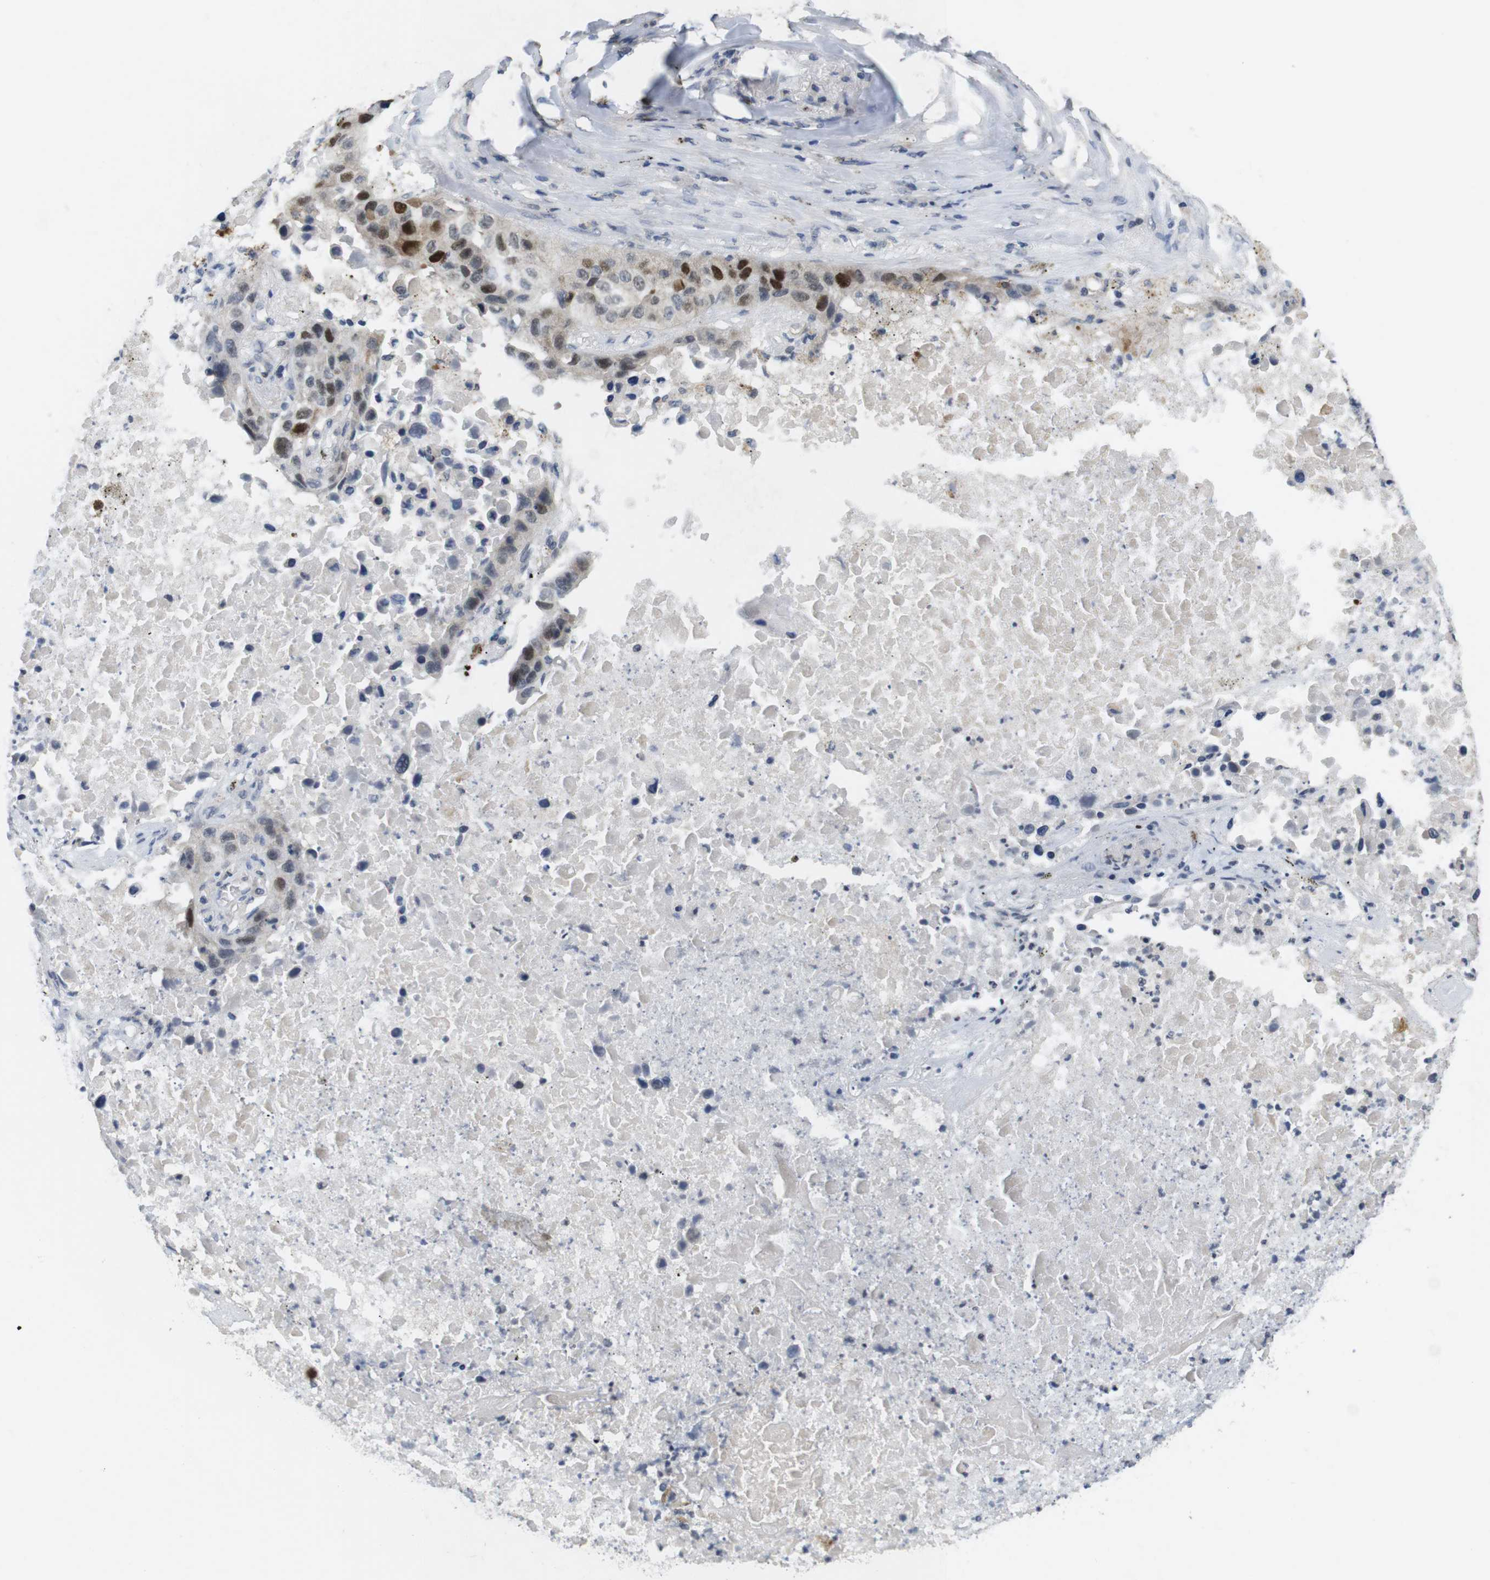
{"staining": {"intensity": "strong", "quantity": "25%-75%", "location": "nuclear"}, "tissue": "lung cancer", "cell_type": "Tumor cells", "image_type": "cancer", "snomed": [{"axis": "morphology", "description": "Squamous cell carcinoma, NOS"}, {"axis": "topography", "description": "Lung"}], "caption": "Immunohistochemical staining of lung squamous cell carcinoma demonstrates strong nuclear protein expression in approximately 25%-75% of tumor cells.", "gene": "SKP2", "patient": {"sex": "male", "age": 57}}